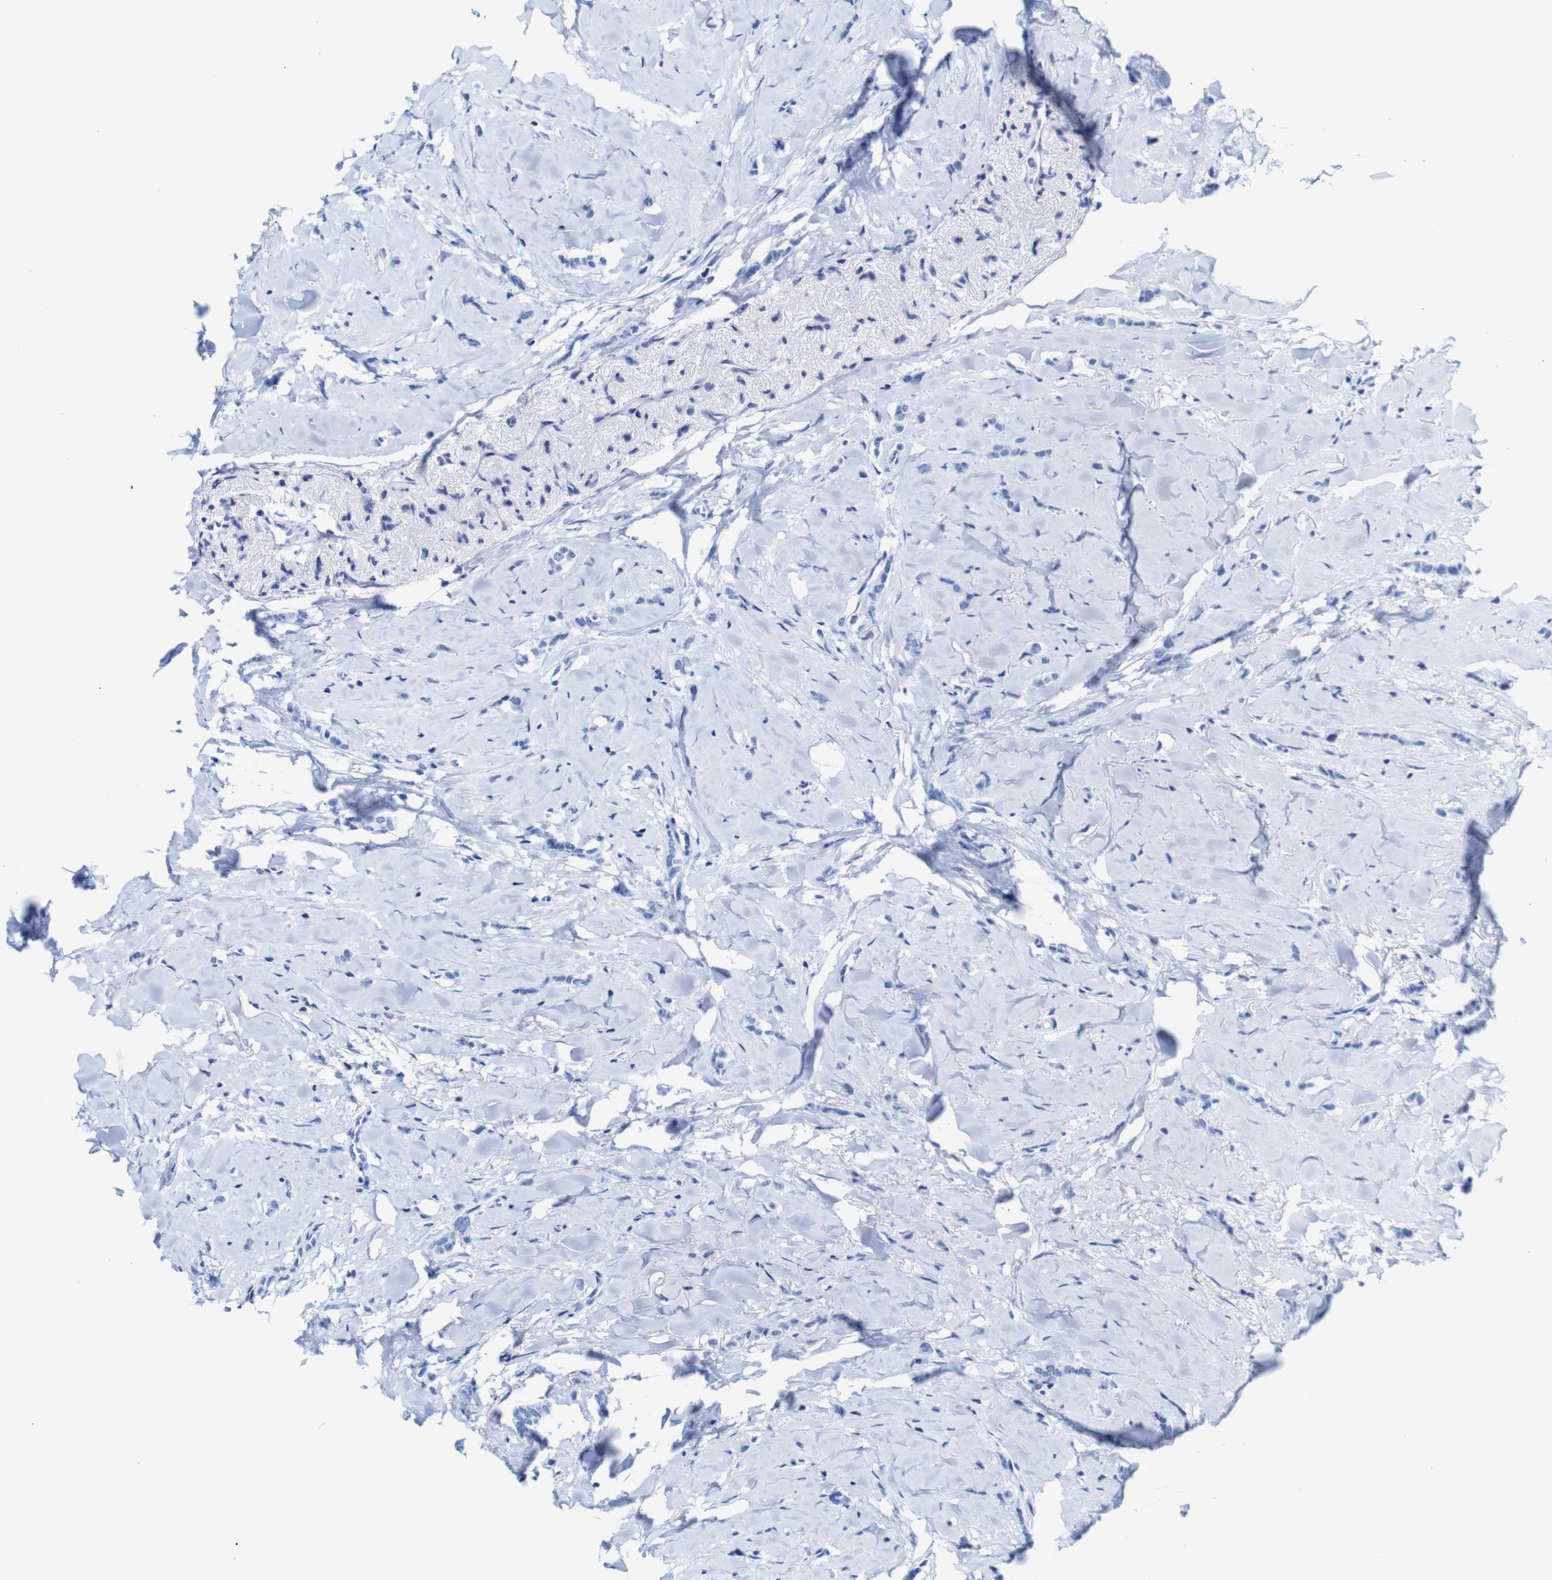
{"staining": {"intensity": "negative", "quantity": "none", "location": "none"}, "tissue": "breast cancer", "cell_type": "Tumor cells", "image_type": "cancer", "snomed": [{"axis": "morphology", "description": "Lobular carcinoma"}, {"axis": "topography", "description": "Skin"}, {"axis": "topography", "description": "Breast"}], "caption": "Protein analysis of lobular carcinoma (breast) displays no significant positivity in tumor cells.", "gene": "TCEAL9", "patient": {"sex": "female", "age": 46}}